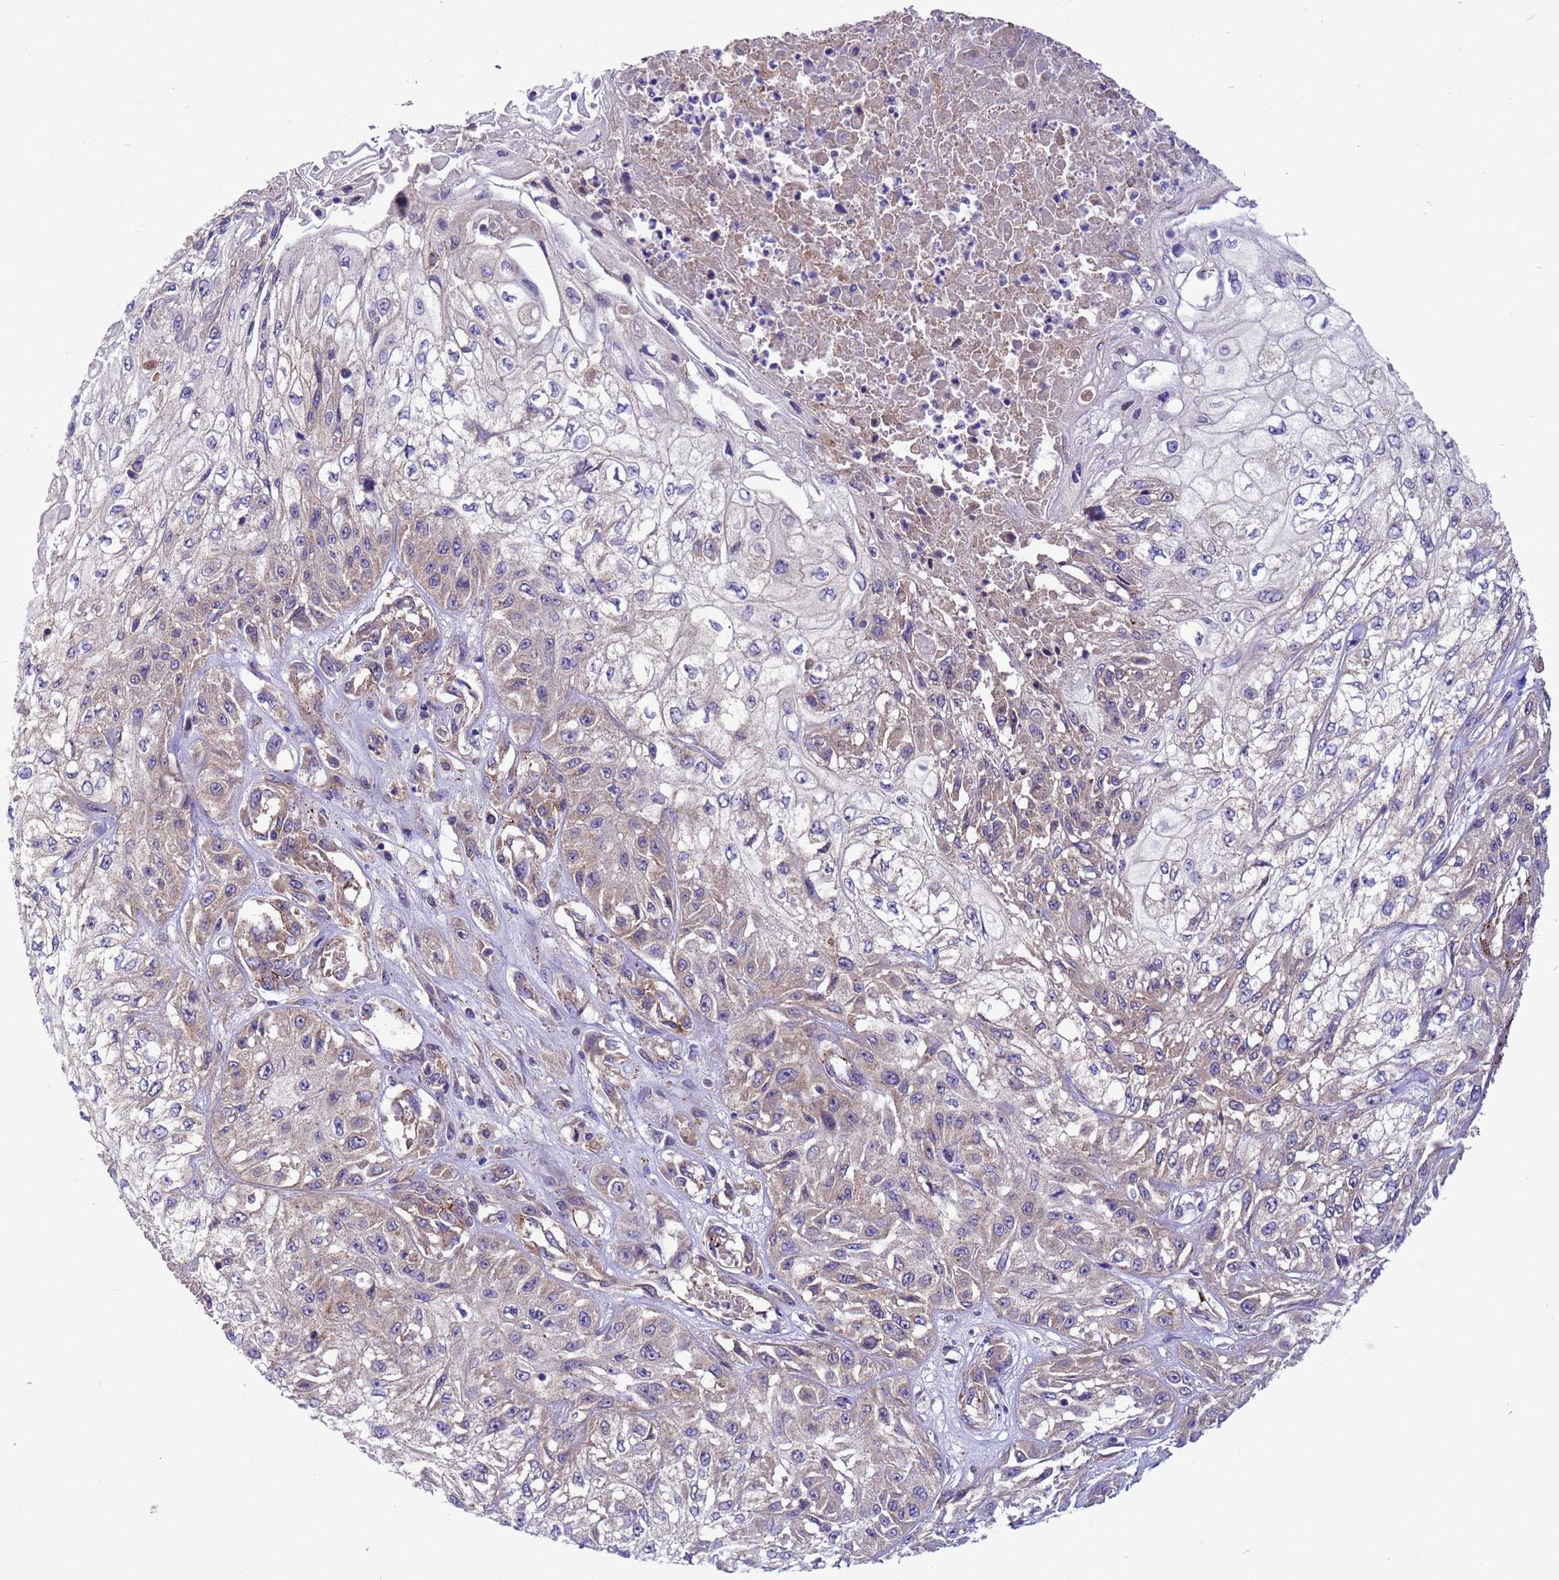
{"staining": {"intensity": "weak", "quantity": "25%-75%", "location": "cytoplasmic/membranous"}, "tissue": "skin cancer", "cell_type": "Tumor cells", "image_type": "cancer", "snomed": [{"axis": "morphology", "description": "Squamous cell carcinoma, NOS"}, {"axis": "morphology", "description": "Squamous cell carcinoma, metastatic, NOS"}, {"axis": "topography", "description": "Skin"}, {"axis": "topography", "description": "Lymph node"}], "caption": "An immunohistochemistry (IHC) histopathology image of neoplastic tissue is shown. Protein staining in brown labels weak cytoplasmic/membranous positivity in skin cancer within tumor cells. The protein is stained brown, and the nuclei are stained in blue (DAB IHC with brightfield microscopy, high magnification).", "gene": "ARHGAP12", "patient": {"sex": "male", "age": 75}}